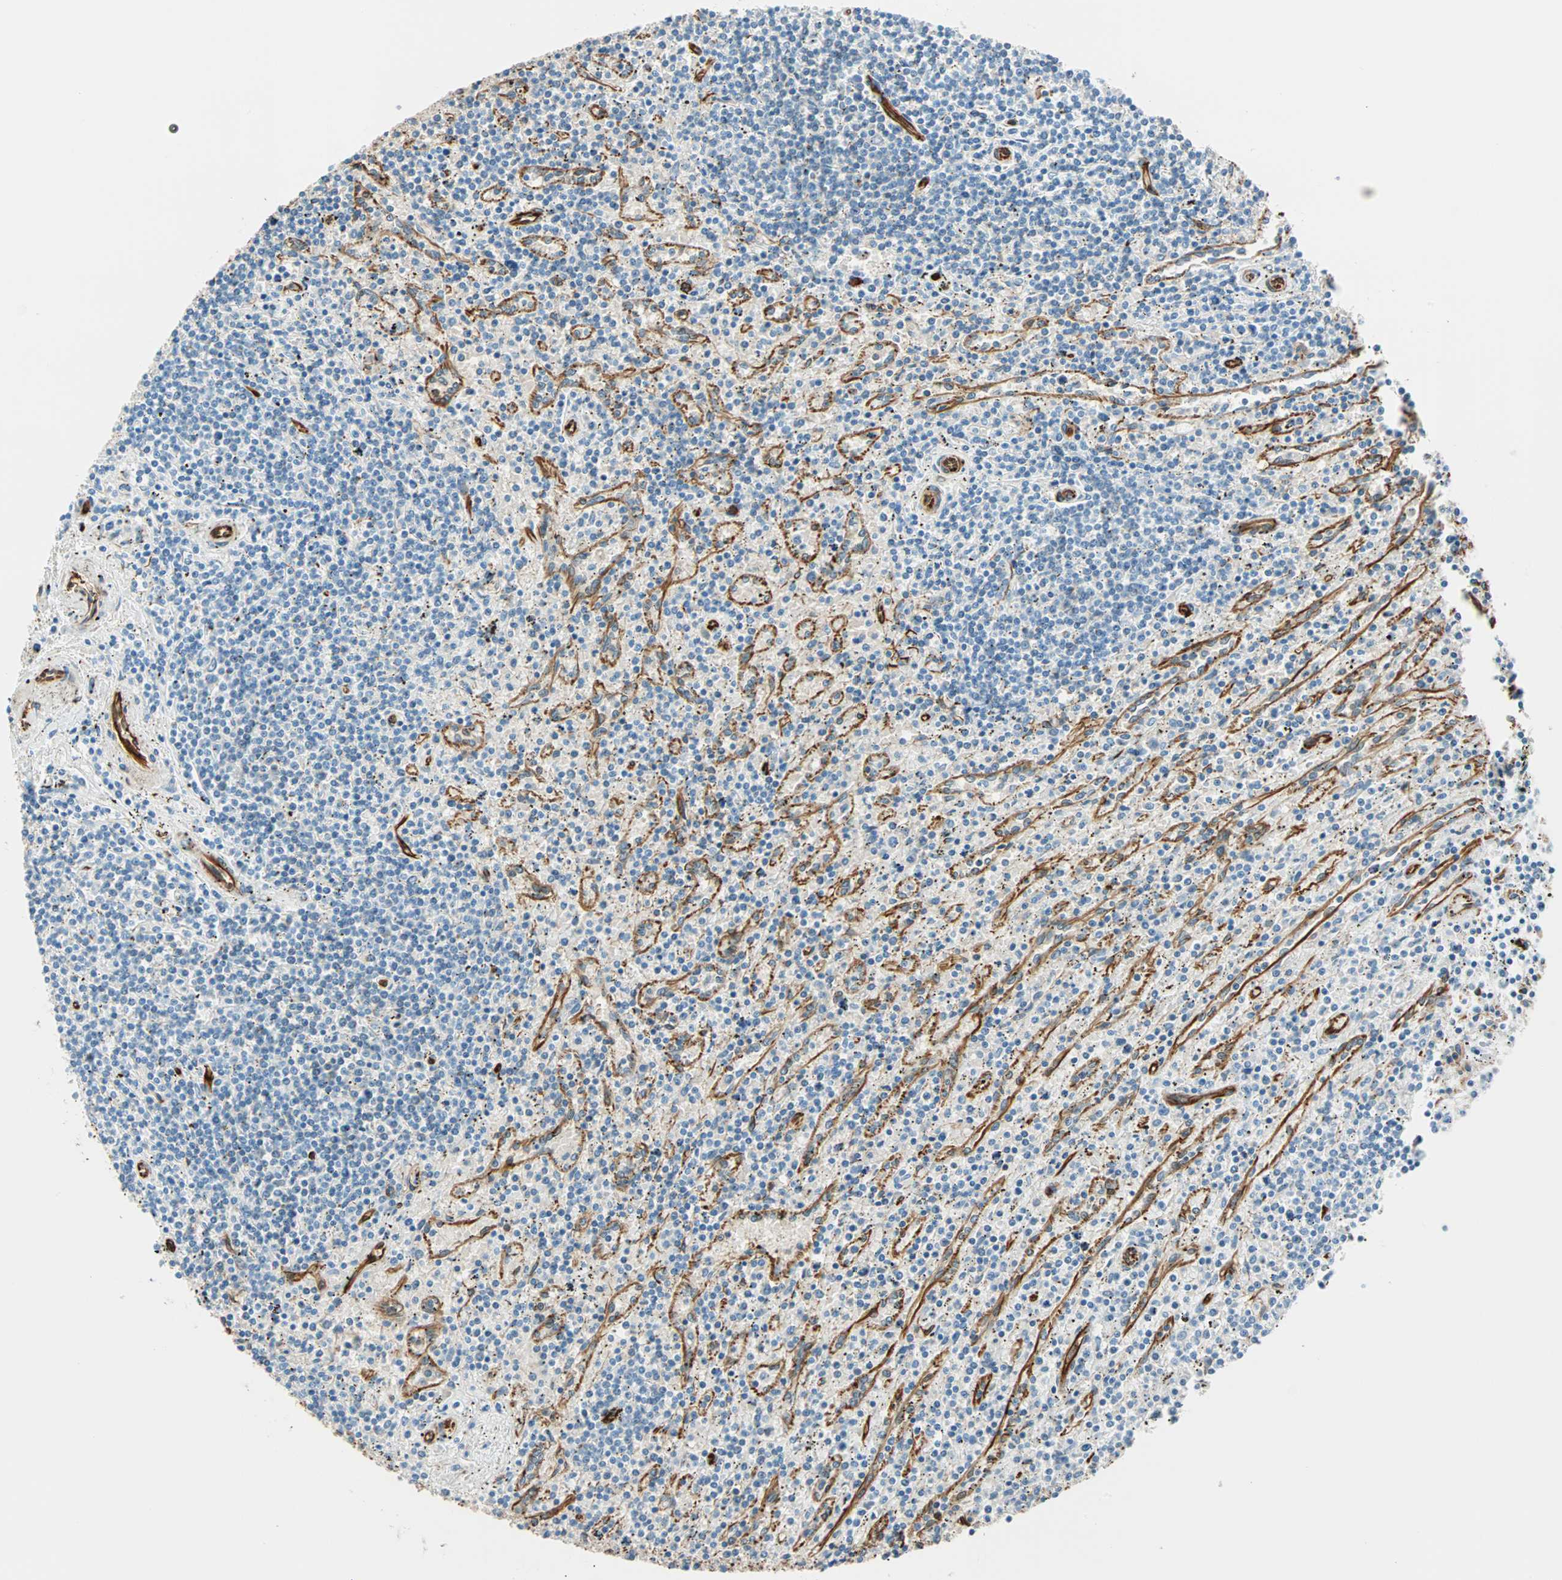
{"staining": {"intensity": "negative", "quantity": "none", "location": "none"}, "tissue": "lymphoma", "cell_type": "Tumor cells", "image_type": "cancer", "snomed": [{"axis": "morphology", "description": "Malignant lymphoma, non-Hodgkin's type, Low grade"}, {"axis": "topography", "description": "Spleen"}], "caption": "Immunohistochemistry of low-grade malignant lymphoma, non-Hodgkin's type displays no expression in tumor cells. The staining was performed using DAB (3,3'-diaminobenzidine) to visualize the protein expression in brown, while the nuclei were stained in blue with hematoxylin (Magnification: 20x).", "gene": "NES", "patient": {"sex": "male", "age": 76}}